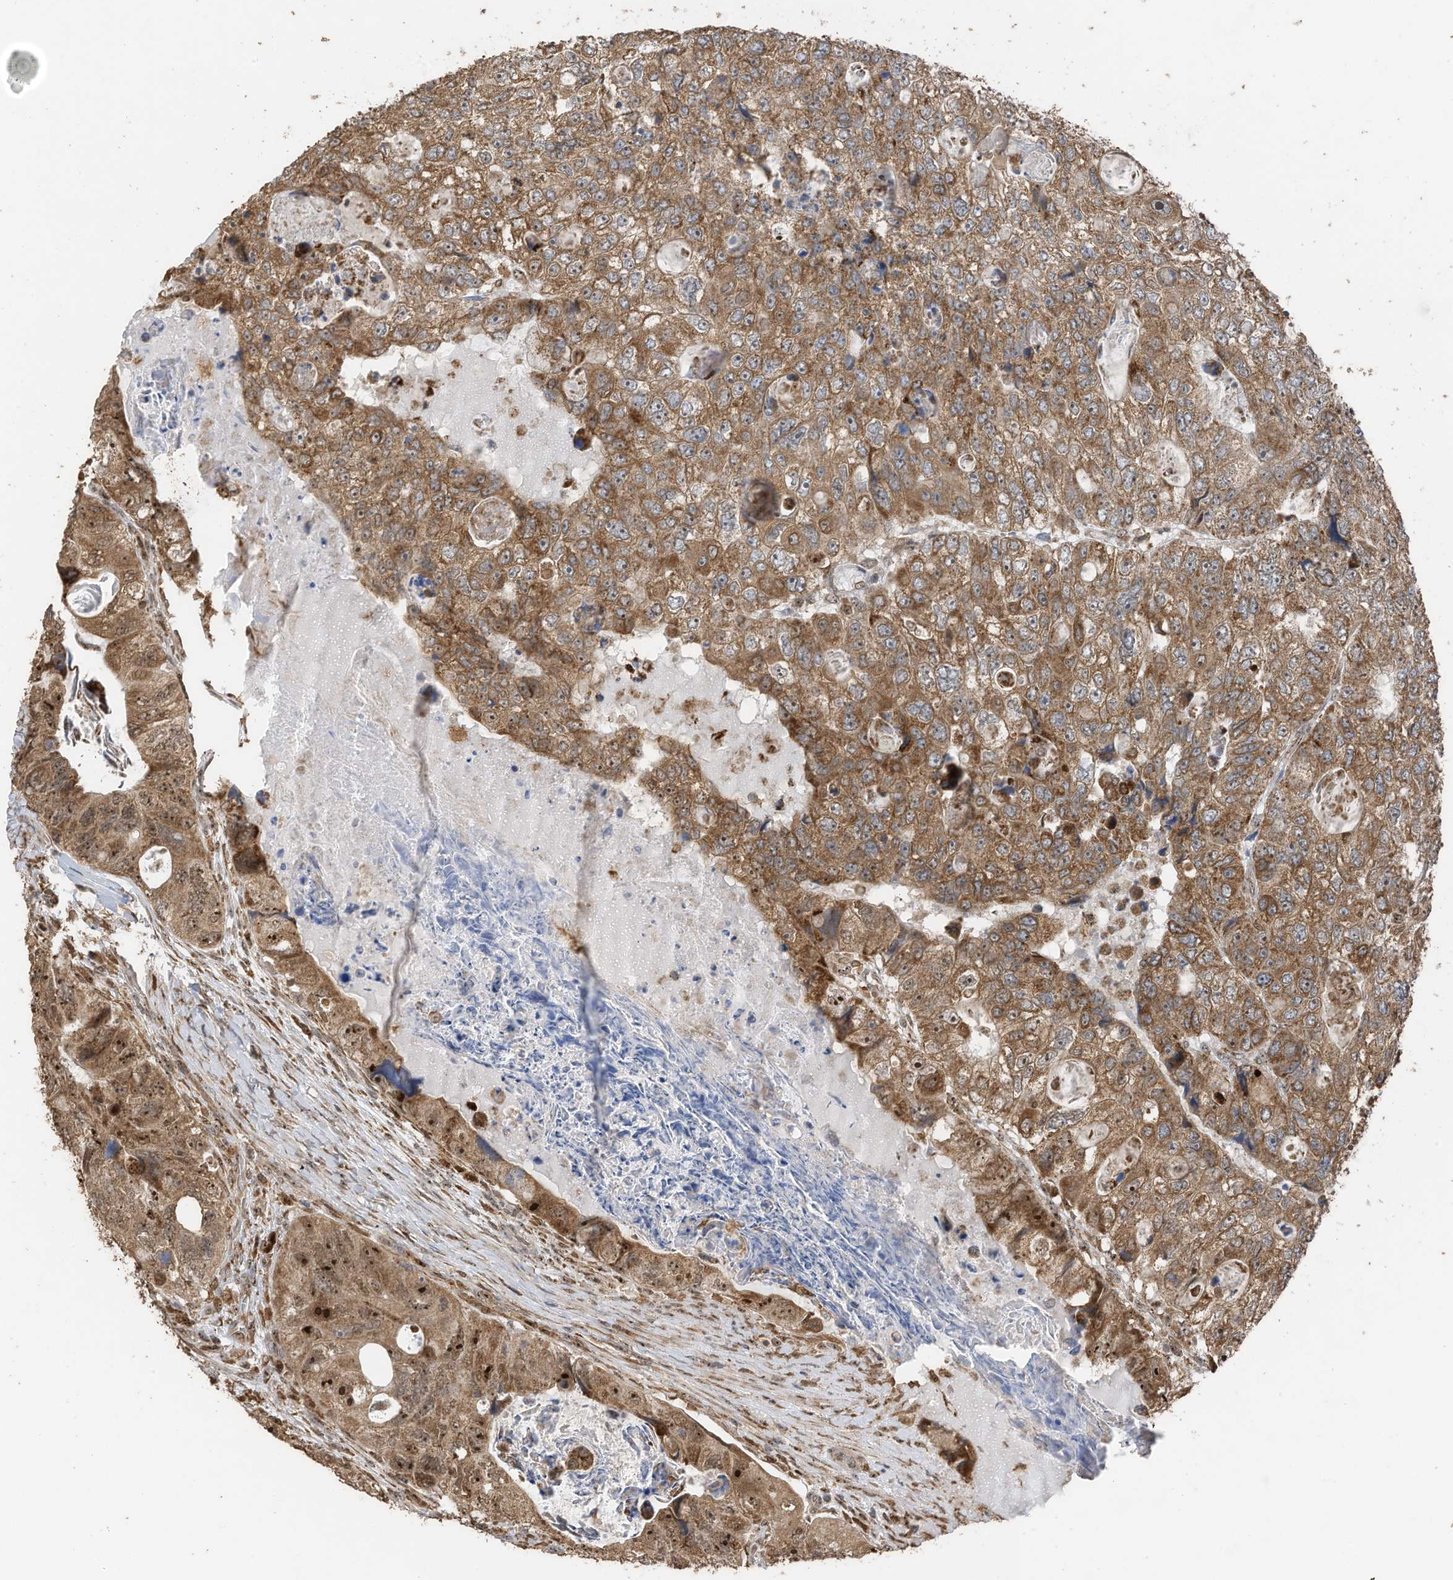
{"staining": {"intensity": "moderate", "quantity": ">75%", "location": "cytoplasmic/membranous,nuclear"}, "tissue": "colorectal cancer", "cell_type": "Tumor cells", "image_type": "cancer", "snomed": [{"axis": "morphology", "description": "Adenocarcinoma, NOS"}, {"axis": "topography", "description": "Rectum"}], "caption": "Human colorectal cancer (adenocarcinoma) stained with a protein marker reveals moderate staining in tumor cells.", "gene": "ERLEC1", "patient": {"sex": "male", "age": 59}}